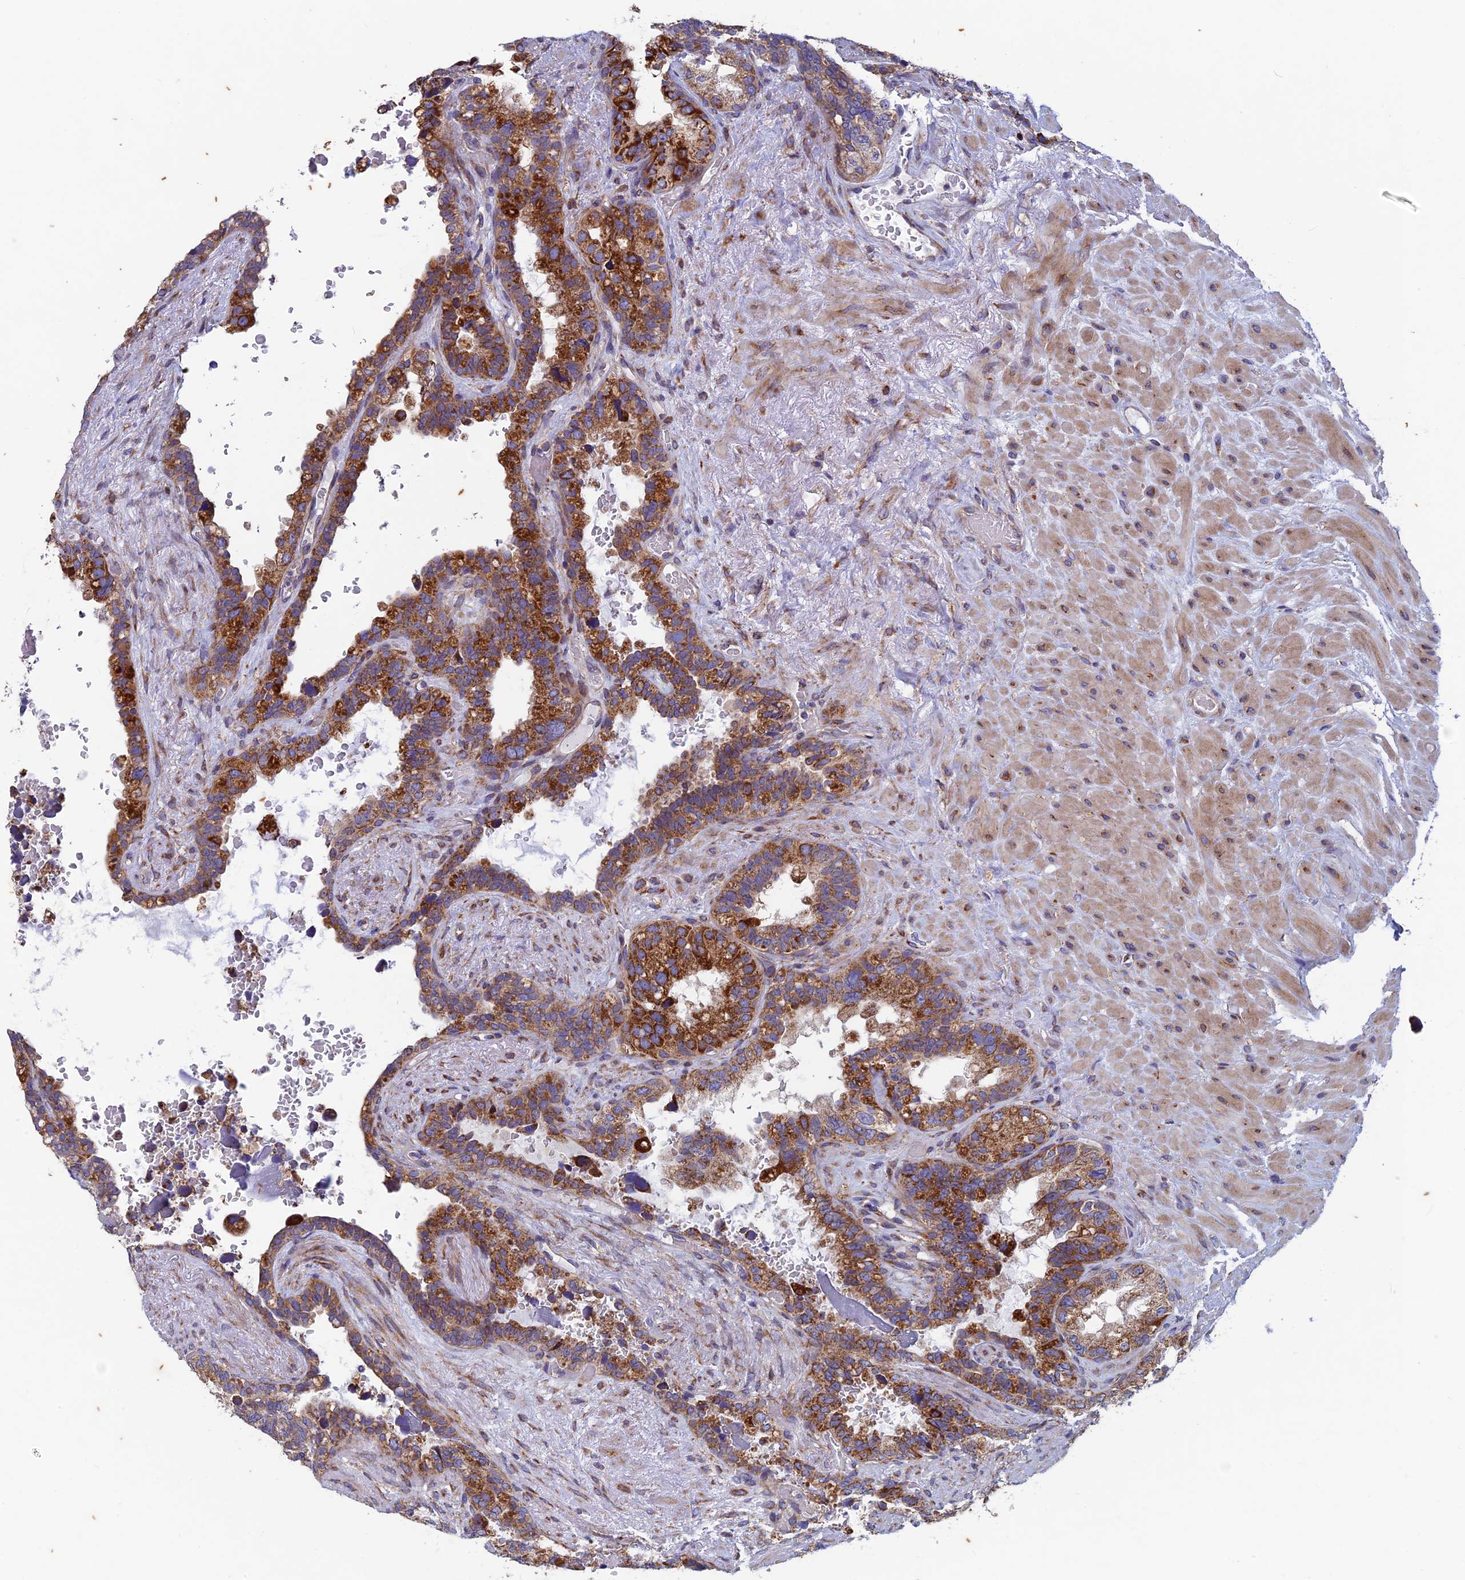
{"staining": {"intensity": "moderate", "quantity": ">75%", "location": "cytoplasmic/membranous"}, "tissue": "seminal vesicle", "cell_type": "Glandular cells", "image_type": "normal", "snomed": [{"axis": "morphology", "description": "Normal tissue, NOS"}, {"axis": "topography", "description": "Seminal veicle"}], "caption": "Immunohistochemistry (DAB) staining of normal human seminal vesicle reveals moderate cytoplasmic/membranous protein positivity in approximately >75% of glandular cells.", "gene": "AP4S1", "patient": {"sex": "male", "age": 80}}